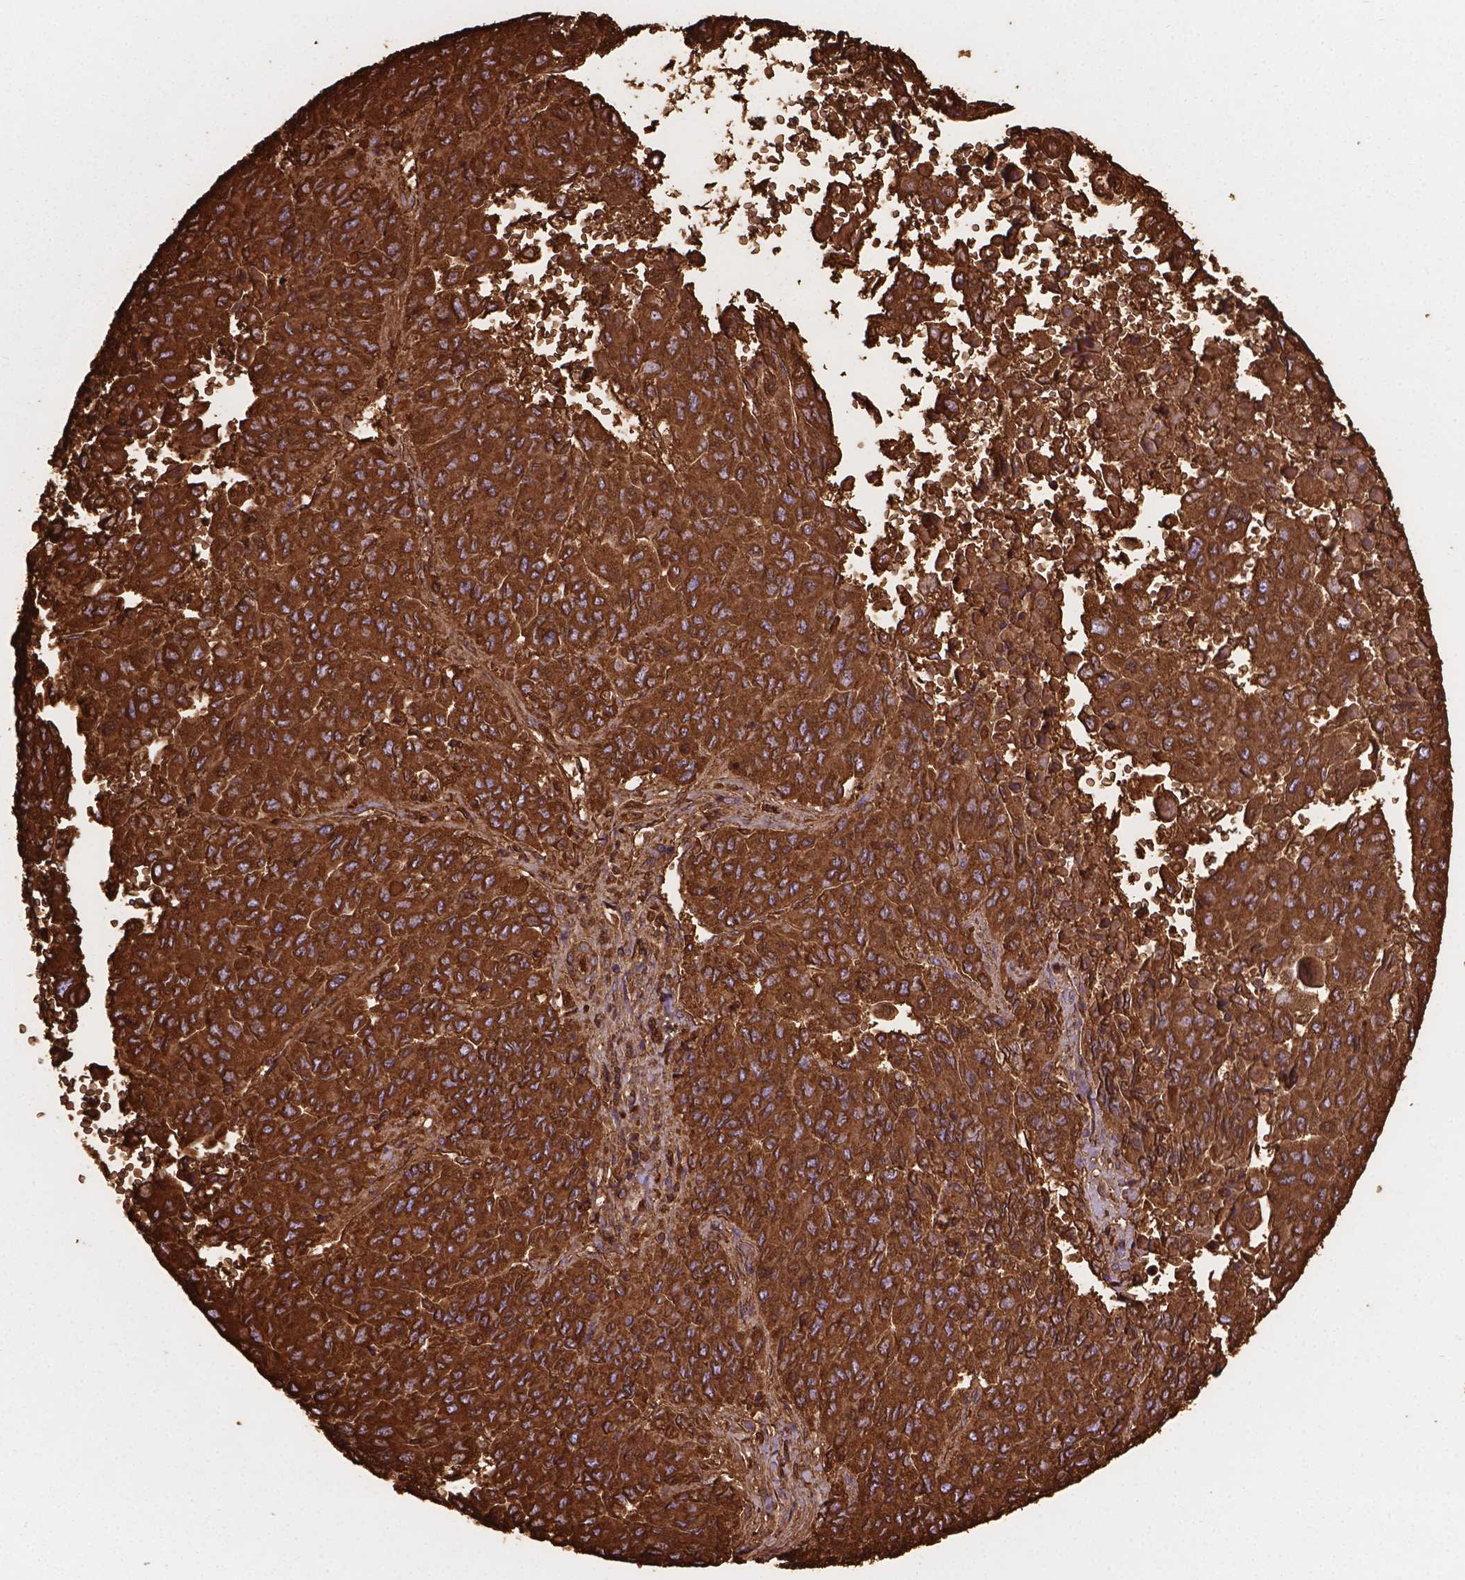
{"staining": {"intensity": "strong", "quantity": ">75%", "location": "cytoplasmic/membranous"}, "tissue": "liver cancer", "cell_type": "Tumor cells", "image_type": "cancer", "snomed": [{"axis": "morphology", "description": "Carcinoma, Hepatocellular, NOS"}, {"axis": "topography", "description": "Liver"}], "caption": "This histopathology image reveals IHC staining of human hepatocellular carcinoma (liver), with high strong cytoplasmic/membranous staining in approximately >75% of tumor cells.", "gene": "MACF1", "patient": {"sex": "female", "age": 41}}